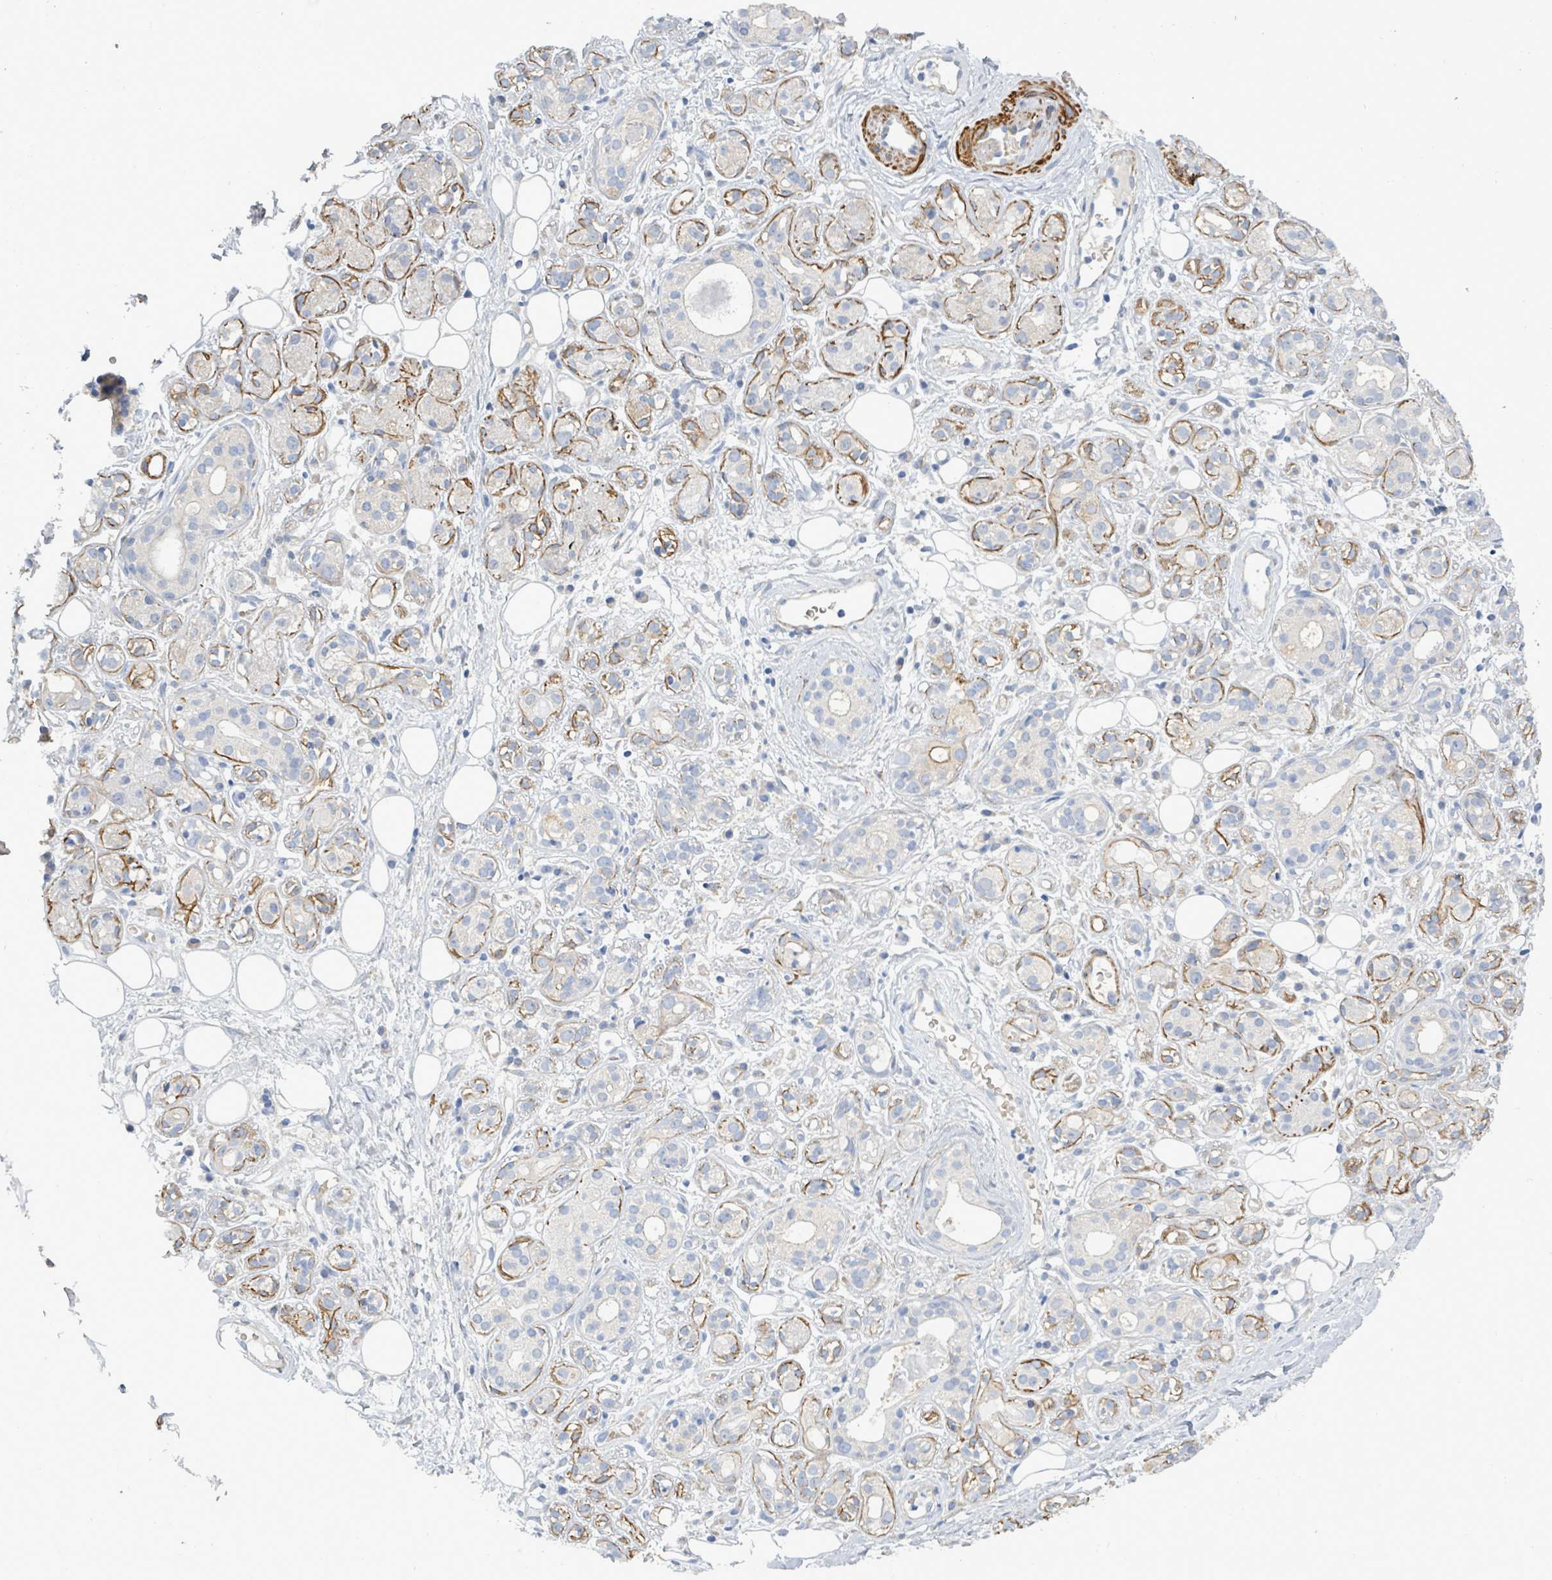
{"staining": {"intensity": "moderate", "quantity": "25%-75%", "location": "cytoplasmic/membranous"}, "tissue": "salivary gland", "cell_type": "Glandular cells", "image_type": "normal", "snomed": [{"axis": "morphology", "description": "Normal tissue, NOS"}, {"axis": "topography", "description": "Salivary gland"}], "caption": "Immunohistochemical staining of unremarkable salivary gland displays moderate cytoplasmic/membranous protein staining in approximately 25%-75% of glandular cells. (brown staining indicates protein expression, while blue staining denotes nuclei).", "gene": "DMRTC1B", "patient": {"sex": "male", "age": 54}}